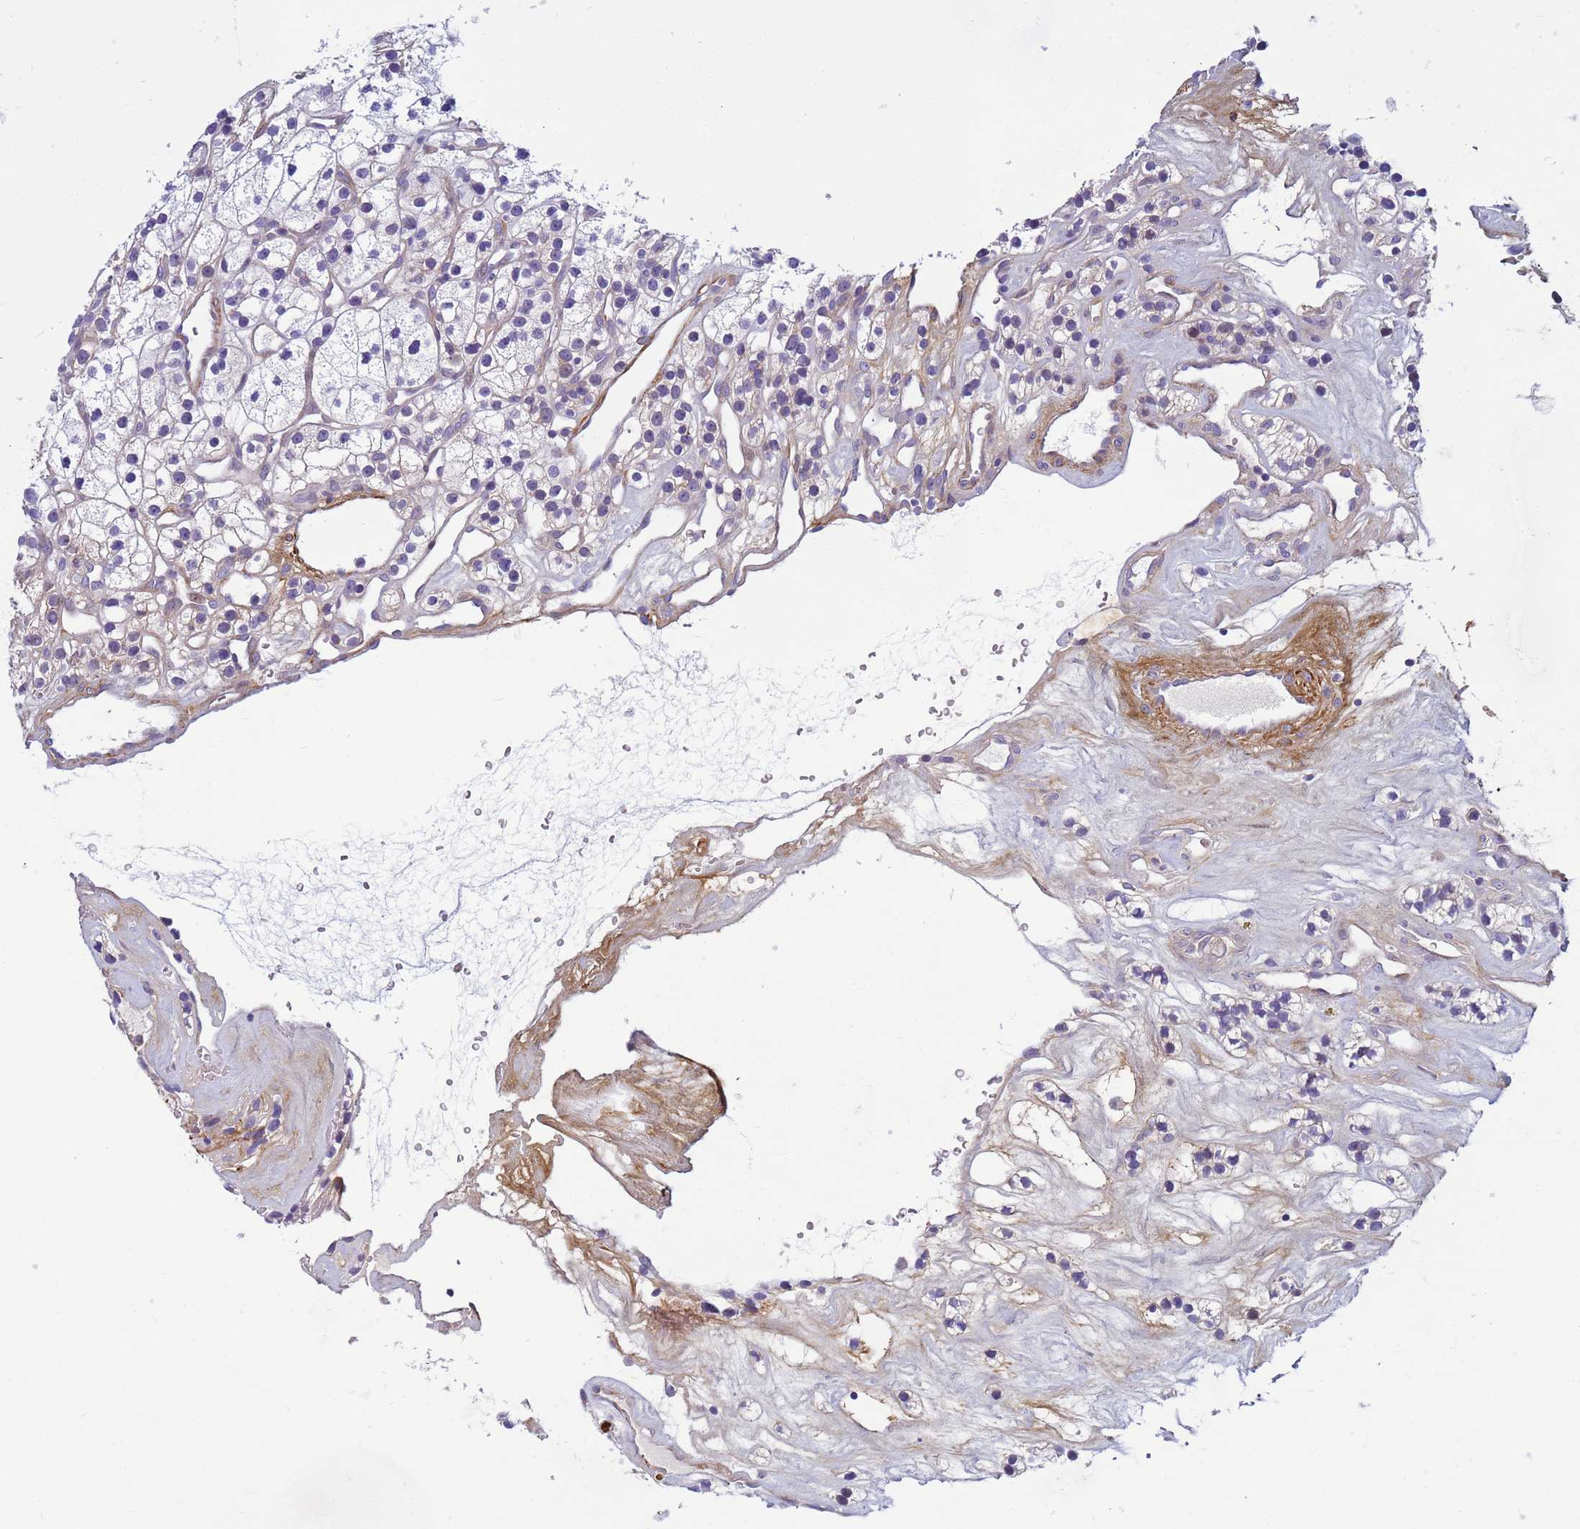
{"staining": {"intensity": "negative", "quantity": "none", "location": "none"}, "tissue": "renal cancer", "cell_type": "Tumor cells", "image_type": "cancer", "snomed": [{"axis": "morphology", "description": "Adenocarcinoma, NOS"}, {"axis": "topography", "description": "Kidney"}], "caption": "Tumor cells are negative for protein expression in human renal adenocarcinoma.", "gene": "P2RX7", "patient": {"sex": "female", "age": 57}}